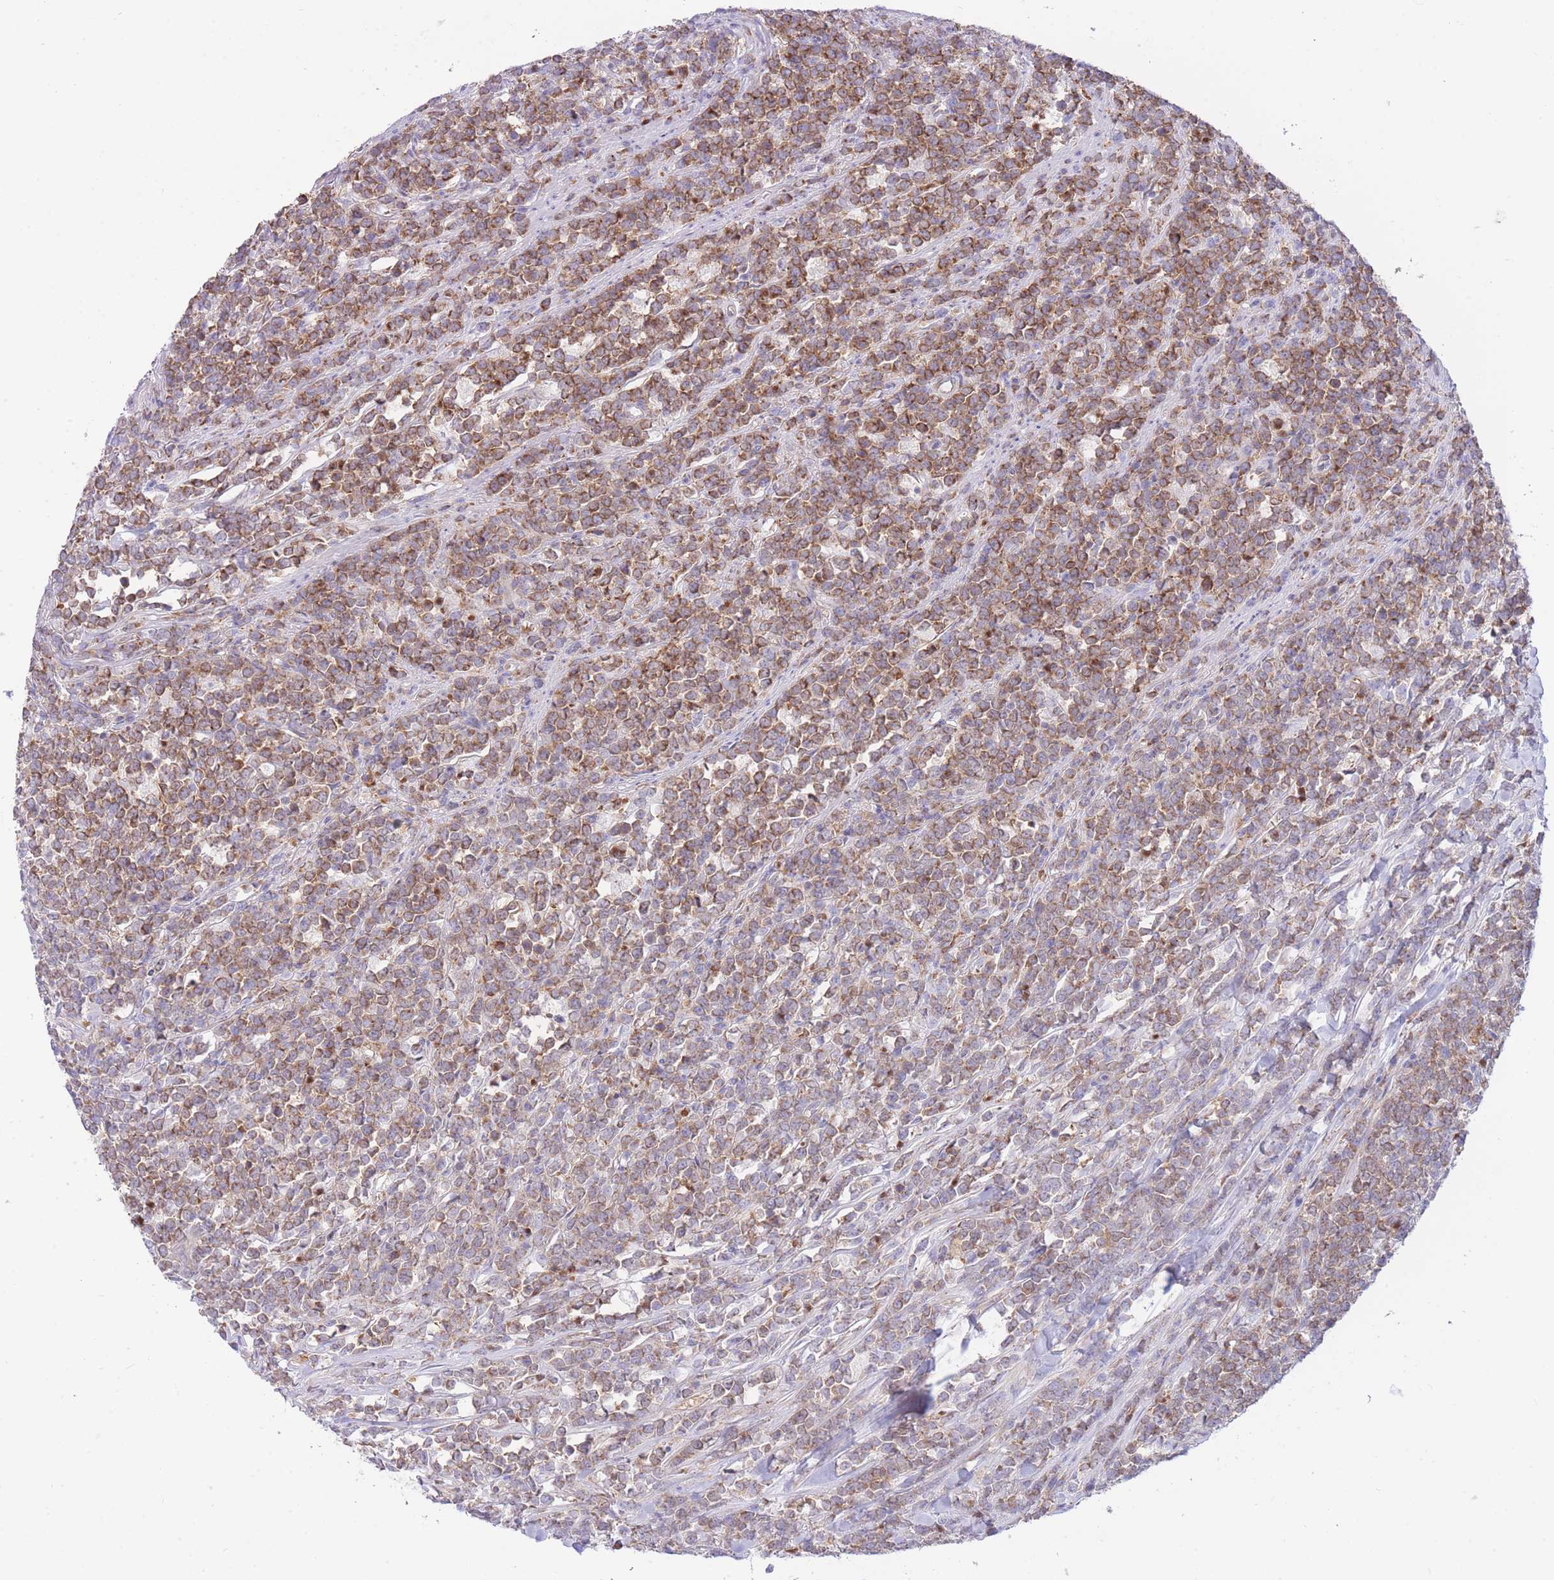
{"staining": {"intensity": "moderate", "quantity": ">75%", "location": "cytoplasmic/membranous"}, "tissue": "lymphoma", "cell_type": "Tumor cells", "image_type": "cancer", "snomed": [{"axis": "morphology", "description": "Malignant lymphoma, non-Hodgkin's type, High grade"}, {"axis": "topography", "description": "Small intestine"}, {"axis": "topography", "description": "Colon"}], "caption": "Immunohistochemistry micrograph of neoplastic tissue: human high-grade malignant lymphoma, non-Hodgkin's type stained using immunohistochemistry reveals medium levels of moderate protein expression localized specifically in the cytoplasmic/membranous of tumor cells, appearing as a cytoplasmic/membranous brown color.", "gene": "NAMPT", "patient": {"sex": "male", "age": 8}}